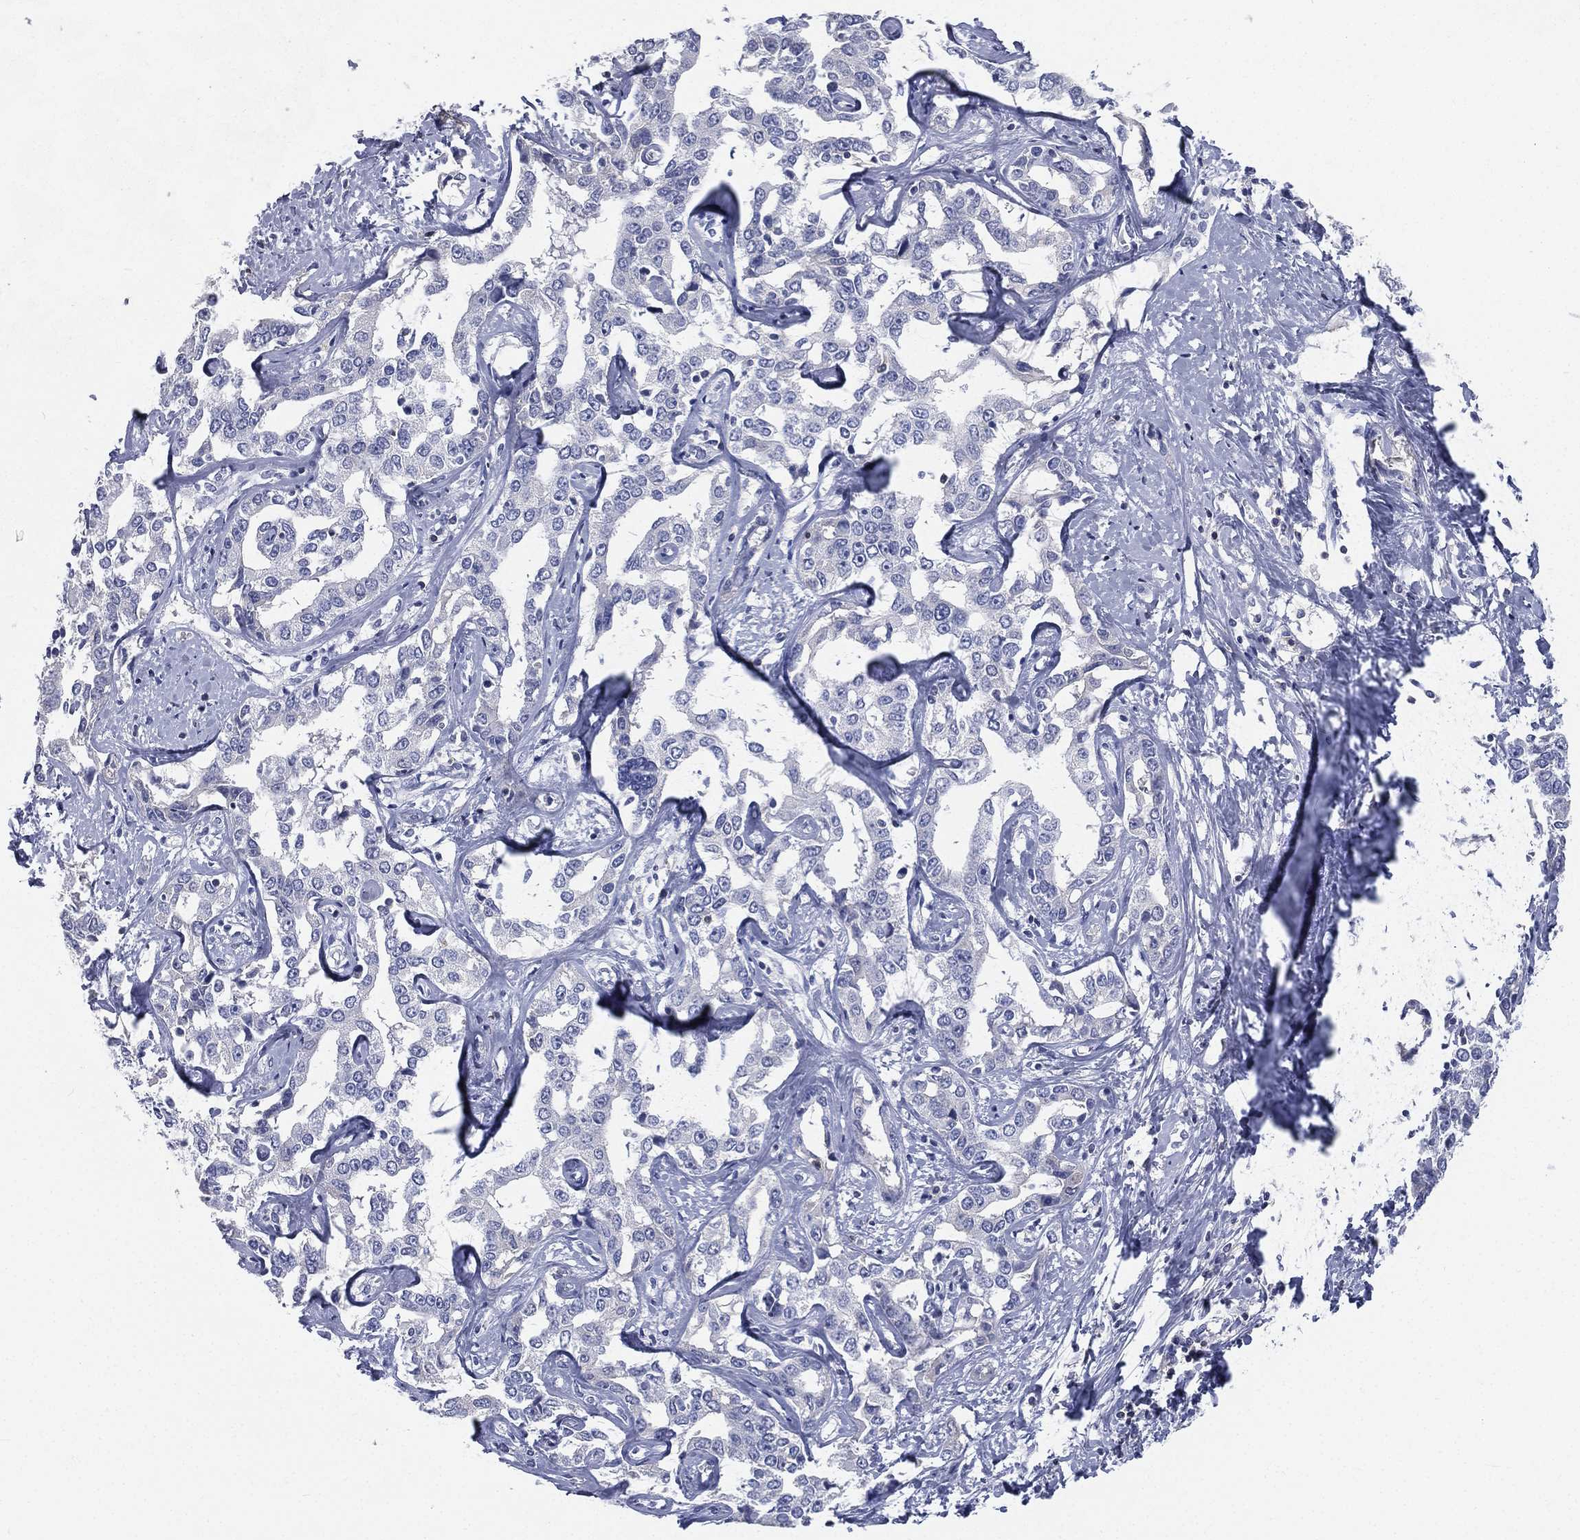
{"staining": {"intensity": "negative", "quantity": "none", "location": "none"}, "tissue": "liver cancer", "cell_type": "Tumor cells", "image_type": "cancer", "snomed": [{"axis": "morphology", "description": "Cholangiocarcinoma"}, {"axis": "topography", "description": "Liver"}], "caption": "This is an immunohistochemistry (IHC) micrograph of liver cancer. There is no expression in tumor cells.", "gene": "CD3D", "patient": {"sex": "male", "age": 59}}